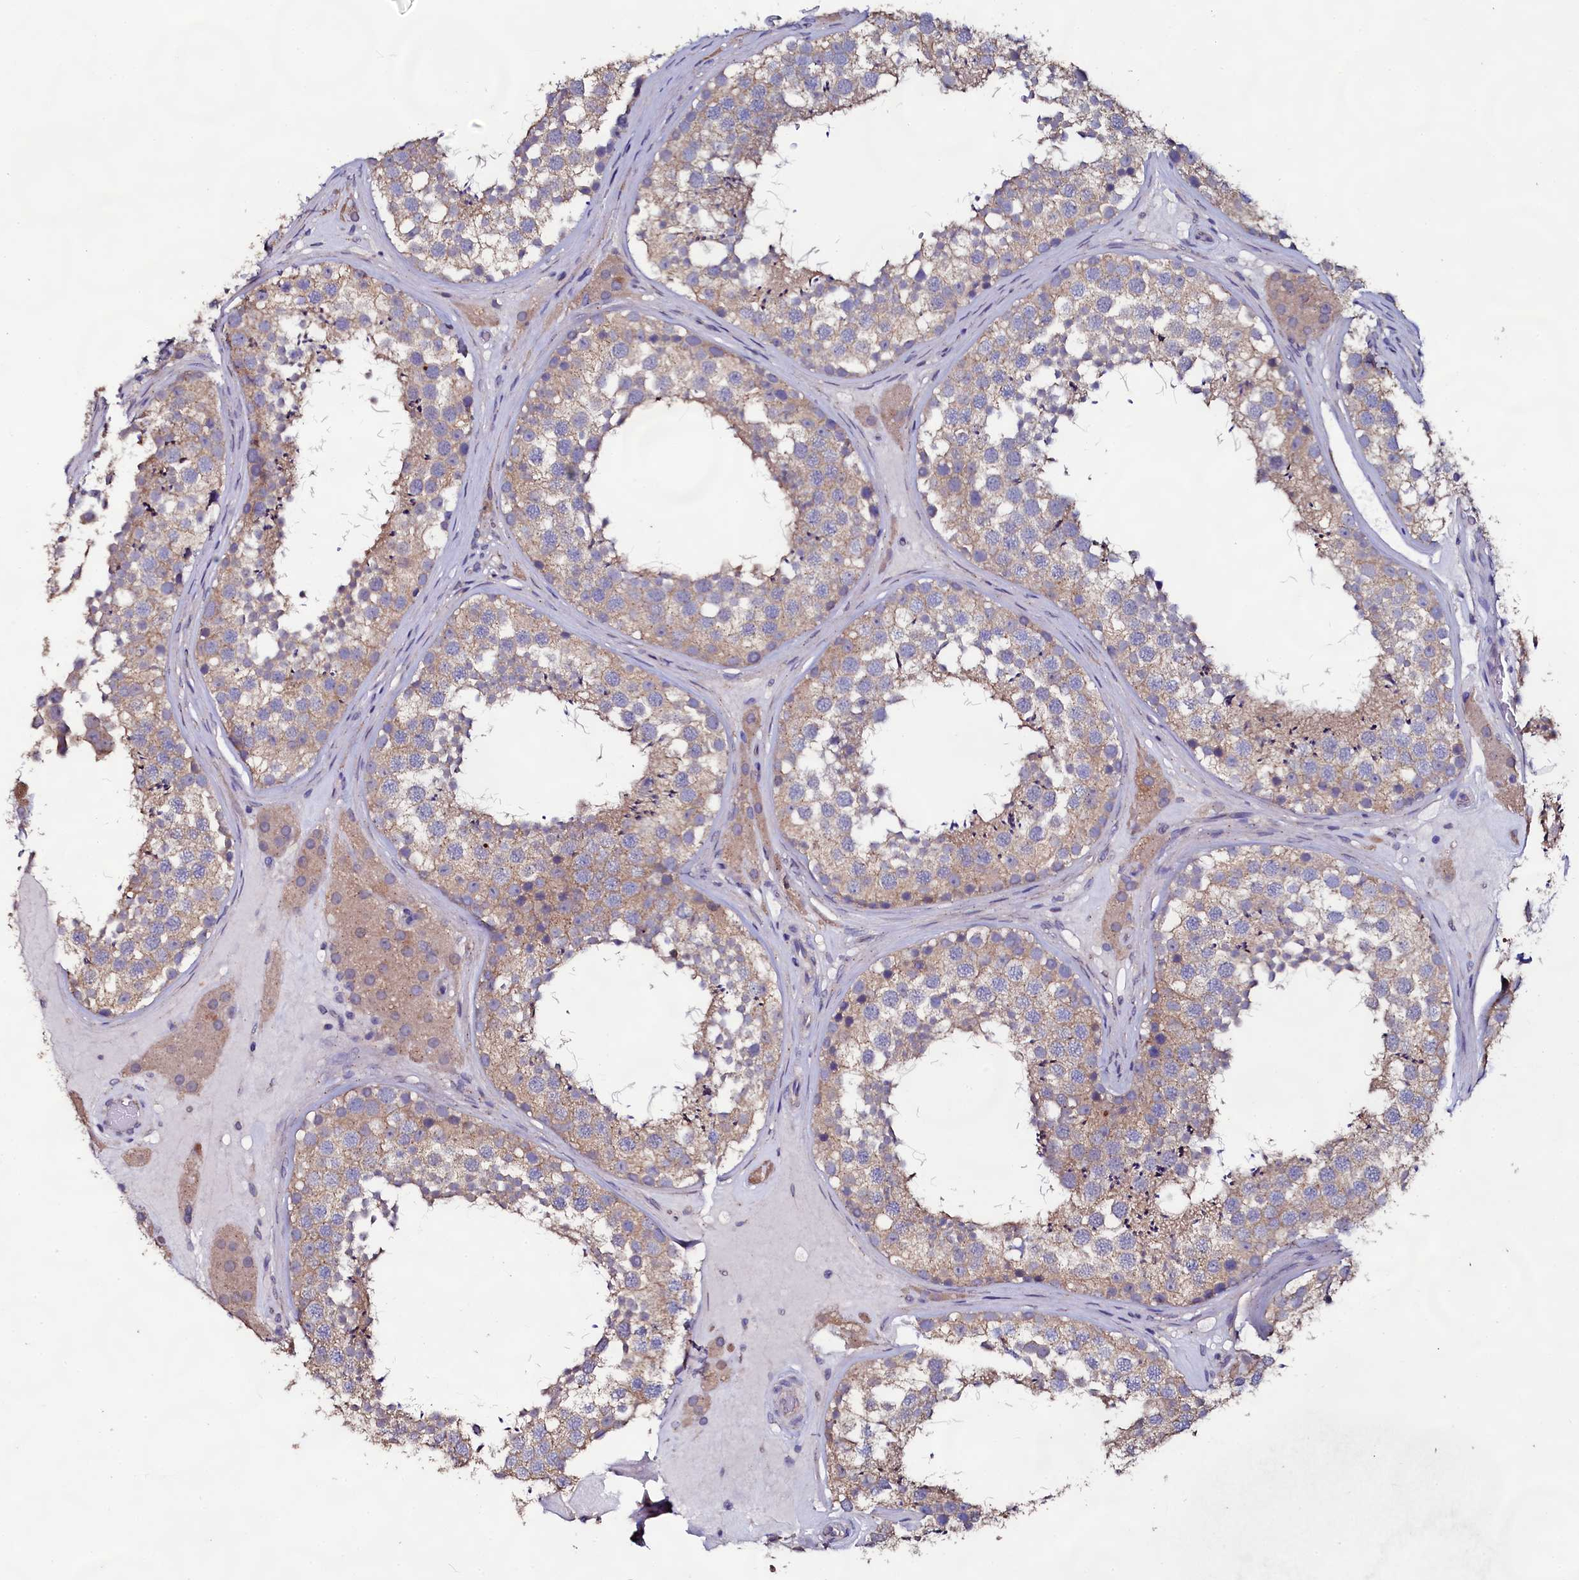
{"staining": {"intensity": "moderate", "quantity": ">75%", "location": "cytoplasmic/membranous"}, "tissue": "testis", "cell_type": "Cells in seminiferous ducts", "image_type": "normal", "snomed": [{"axis": "morphology", "description": "Normal tissue, NOS"}, {"axis": "topography", "description": "Testis"}], "caption": "The immunohistochemical stain shows moderate cytoplasmic/membranous staining in cells in seminiferous ducts of normal testis.", "gene": "USPL1", "patient": {"sex": "male", "age": 46}}